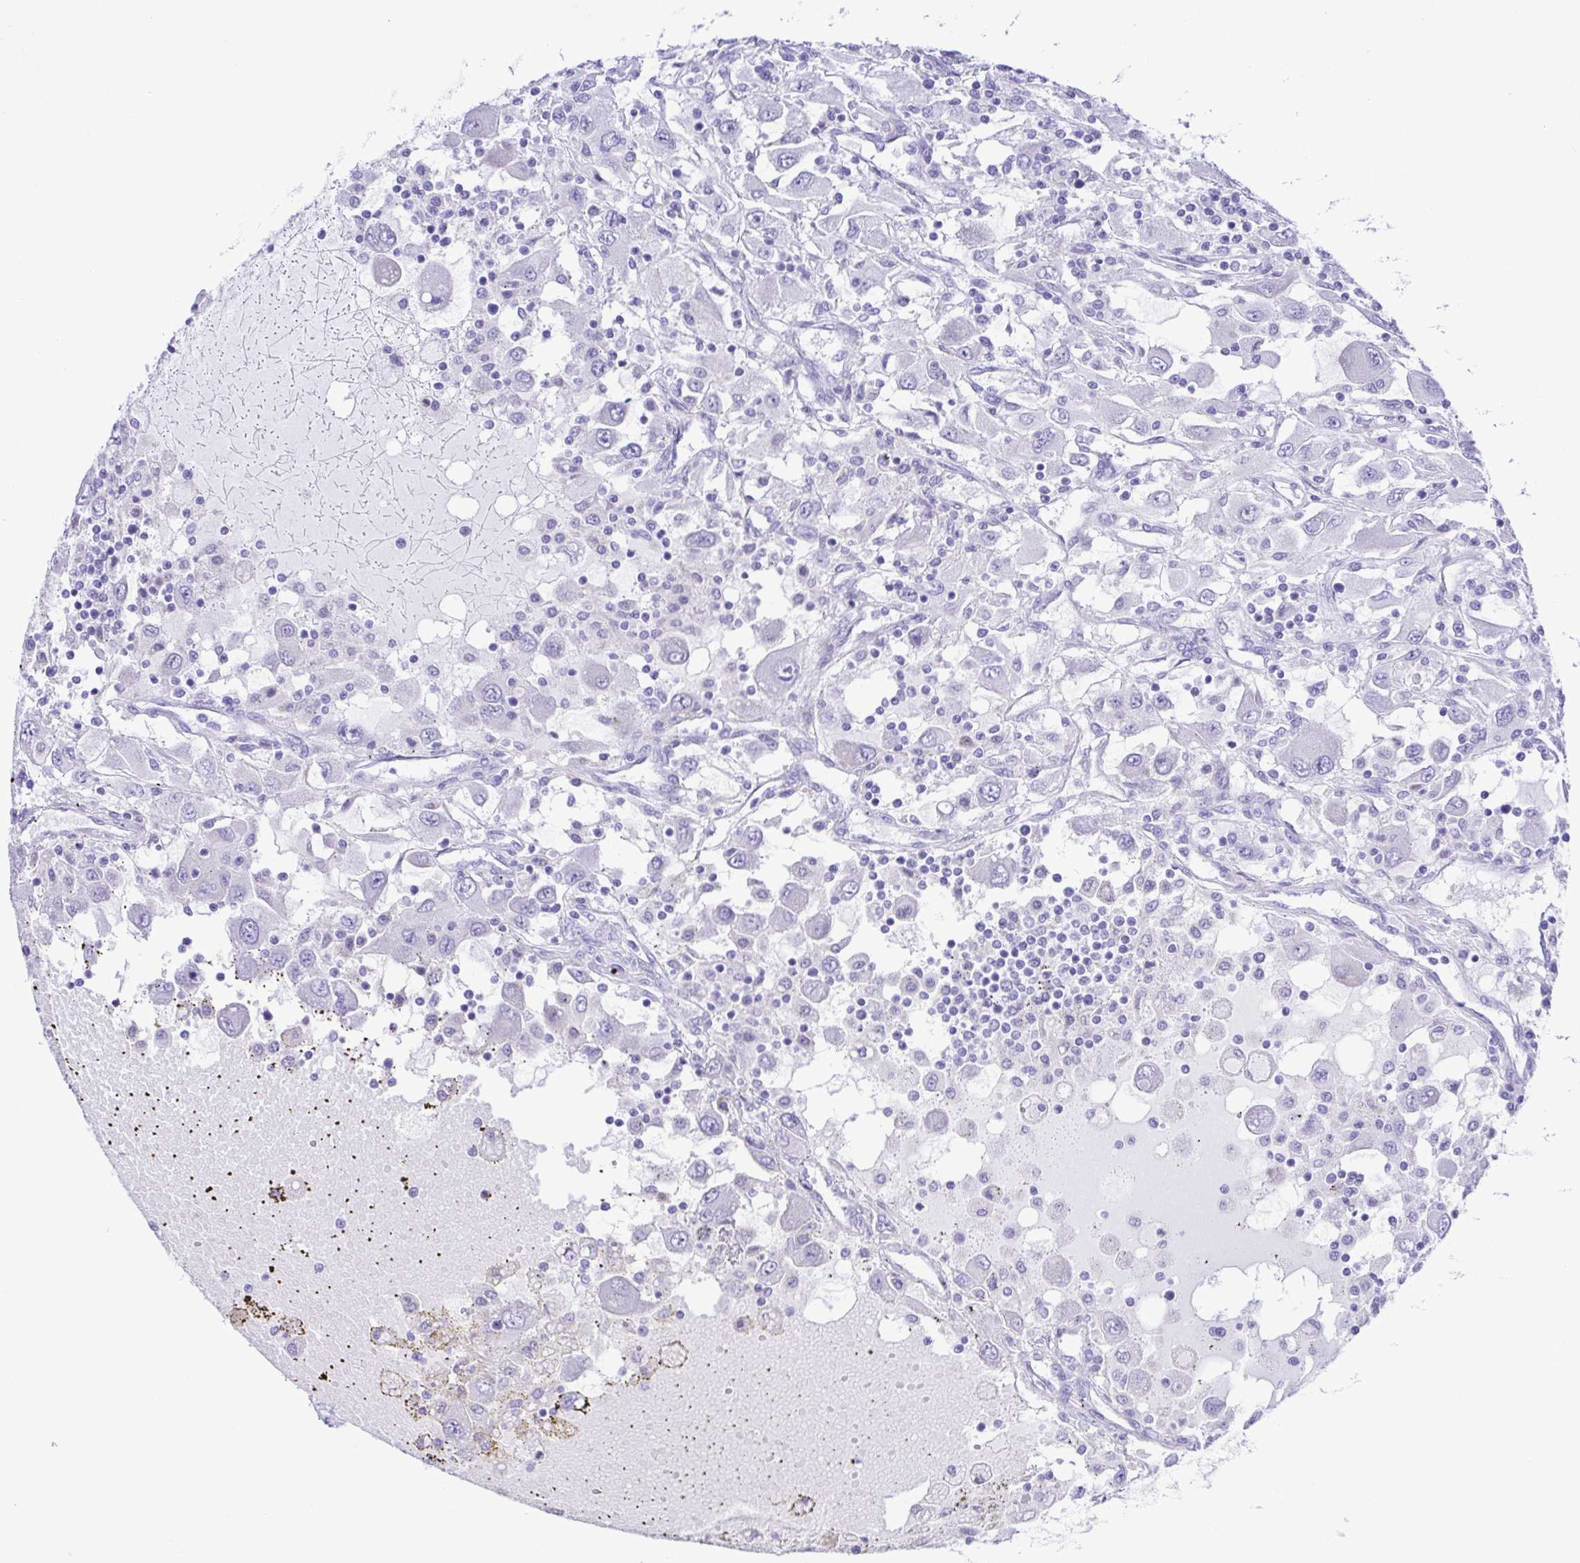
{"staining": {"intensity": "negative", "quantity": "none", "location": "none"}, "tissue": "renal cancer", "cell_type": "Tumor cells", "image_type": "cancer", "snomed": [{"axis": "morphology", "description": "Adenocarcinoma, NOS"}, {"axis": "topography", "description": "Kidney"}], "caption": "Renal cancer (adenocarcinoma) stained for a protein using immunohistochemistry (IHC) reveals no staining tumor cells.", "gene": "GPR17", "patient": {"sex": "female", "age": 67}}